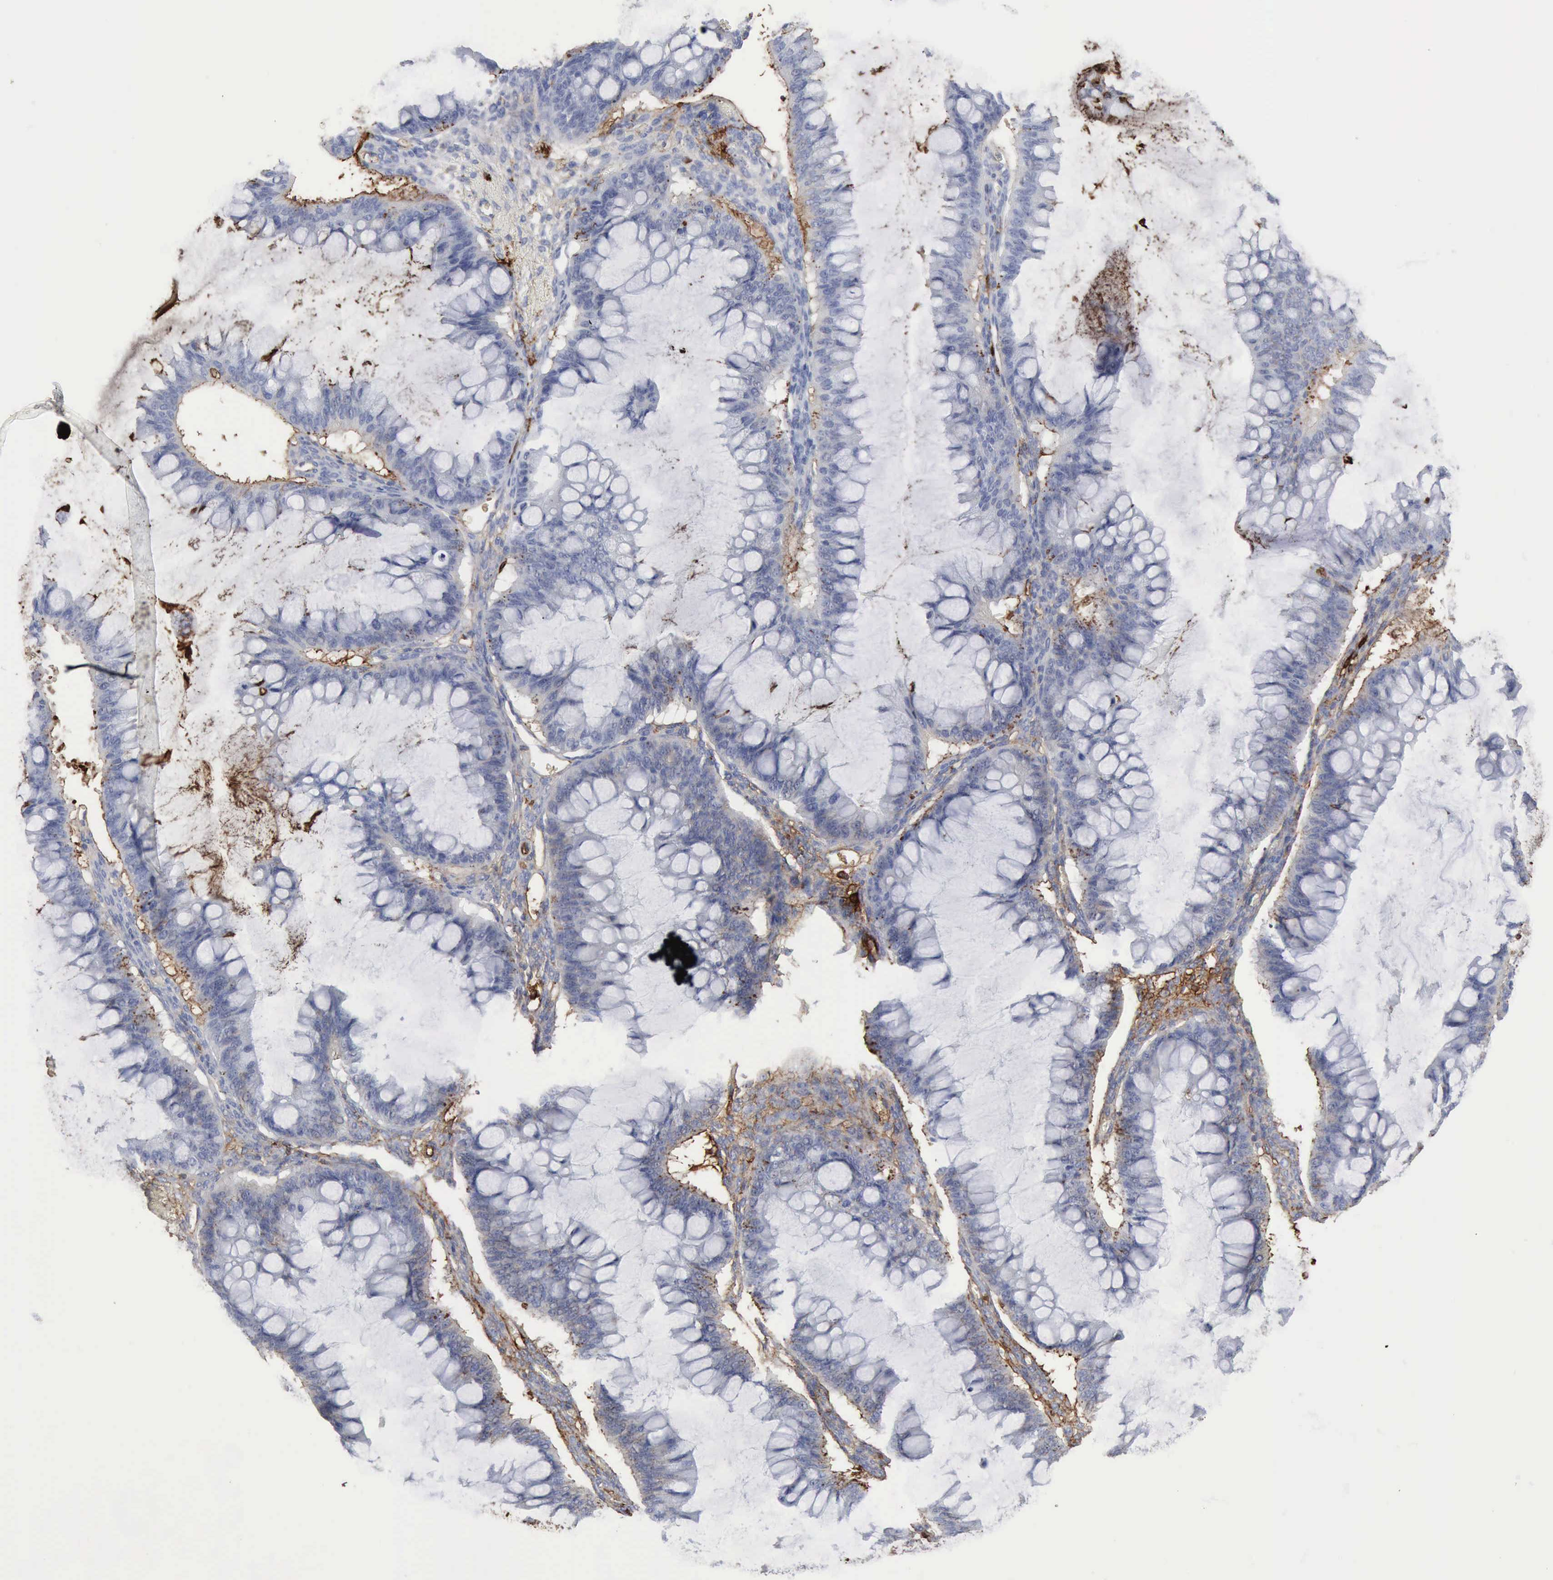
{"staining": {"intensity": "negative", "quantity": "none", "location": "none"}, "tissue": "ovarian cancer", "cell_type": "Tumor cells", "image_type": "cancer", "snomed": [{"axis": "morphology", "description": "Cystadenocarcinoma, mucinous, NOS"}, {"axis": "topography", "description": "Ovary"}], "caption": "Immunohistochemical staining of ovarian cancer exhibits no significant staining in tumor cells.", "gene": "C4BPA", "patient": {"sex": "female", "age": 73}}